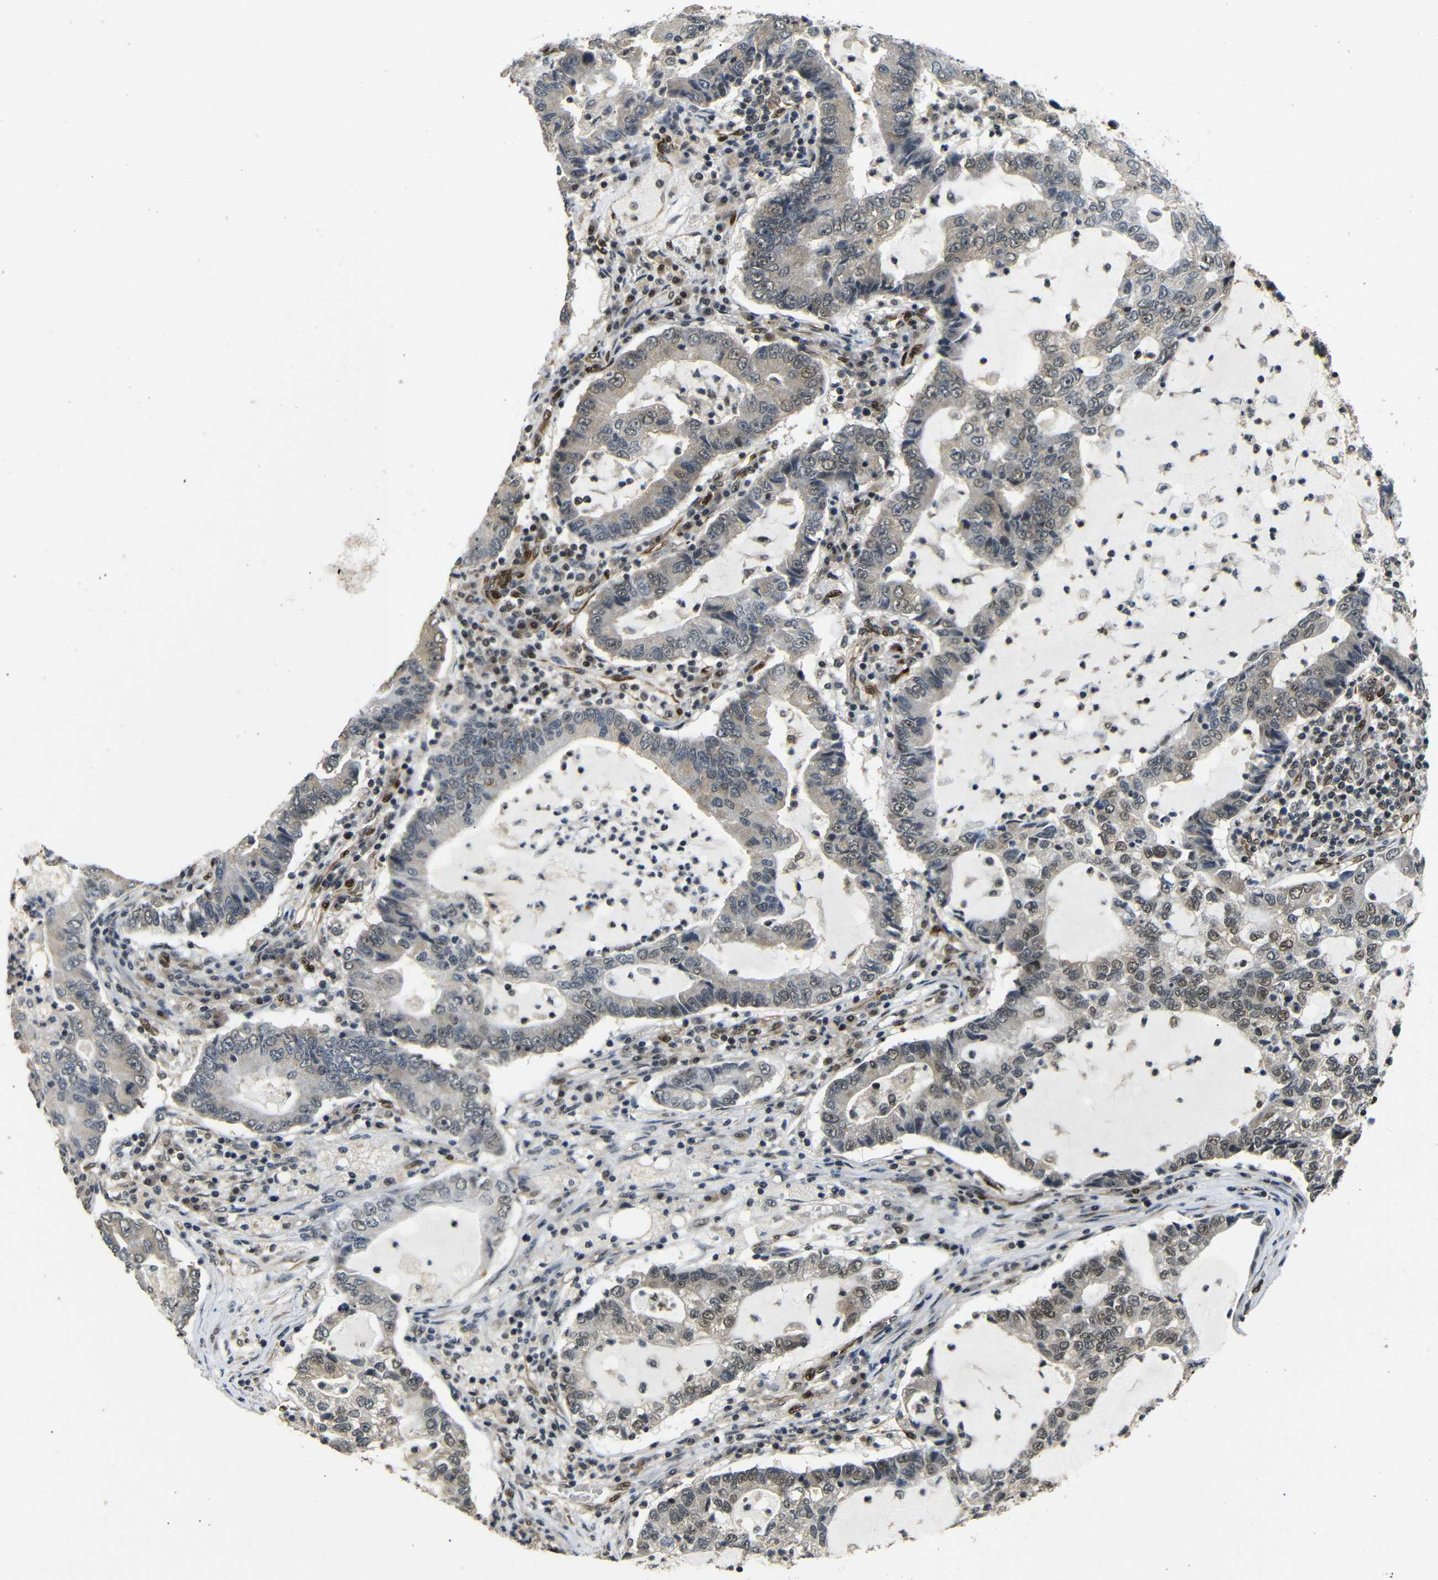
{"staining": {"intensity": "moderate", "quantity": "25%-75%", "location": "cytoplasmic/membranous,nuclear"}, "tissue": "lung cancer", "cell_type": "Tumor cells", "image_type": "cancer", "snomed": [{"axis": "morphology", "description": "Adenocarcinoma, NOS"}, {"axis": "topography", "description": "Lung"}], "caption": "Immunohistochemistry (IHC) micrograph of neoplastic tissue: lung cancer stained using immunohistochemistry demonstrates medium levels of moderate protein expression localized specifically in the cytoplasmic/membranous and nuclear of tumor cells, appearing as a cytoplasmic/membranous and nuclear brown color.", "gene": "TBX2", "patient": {"sex": "female", "age": 51}}